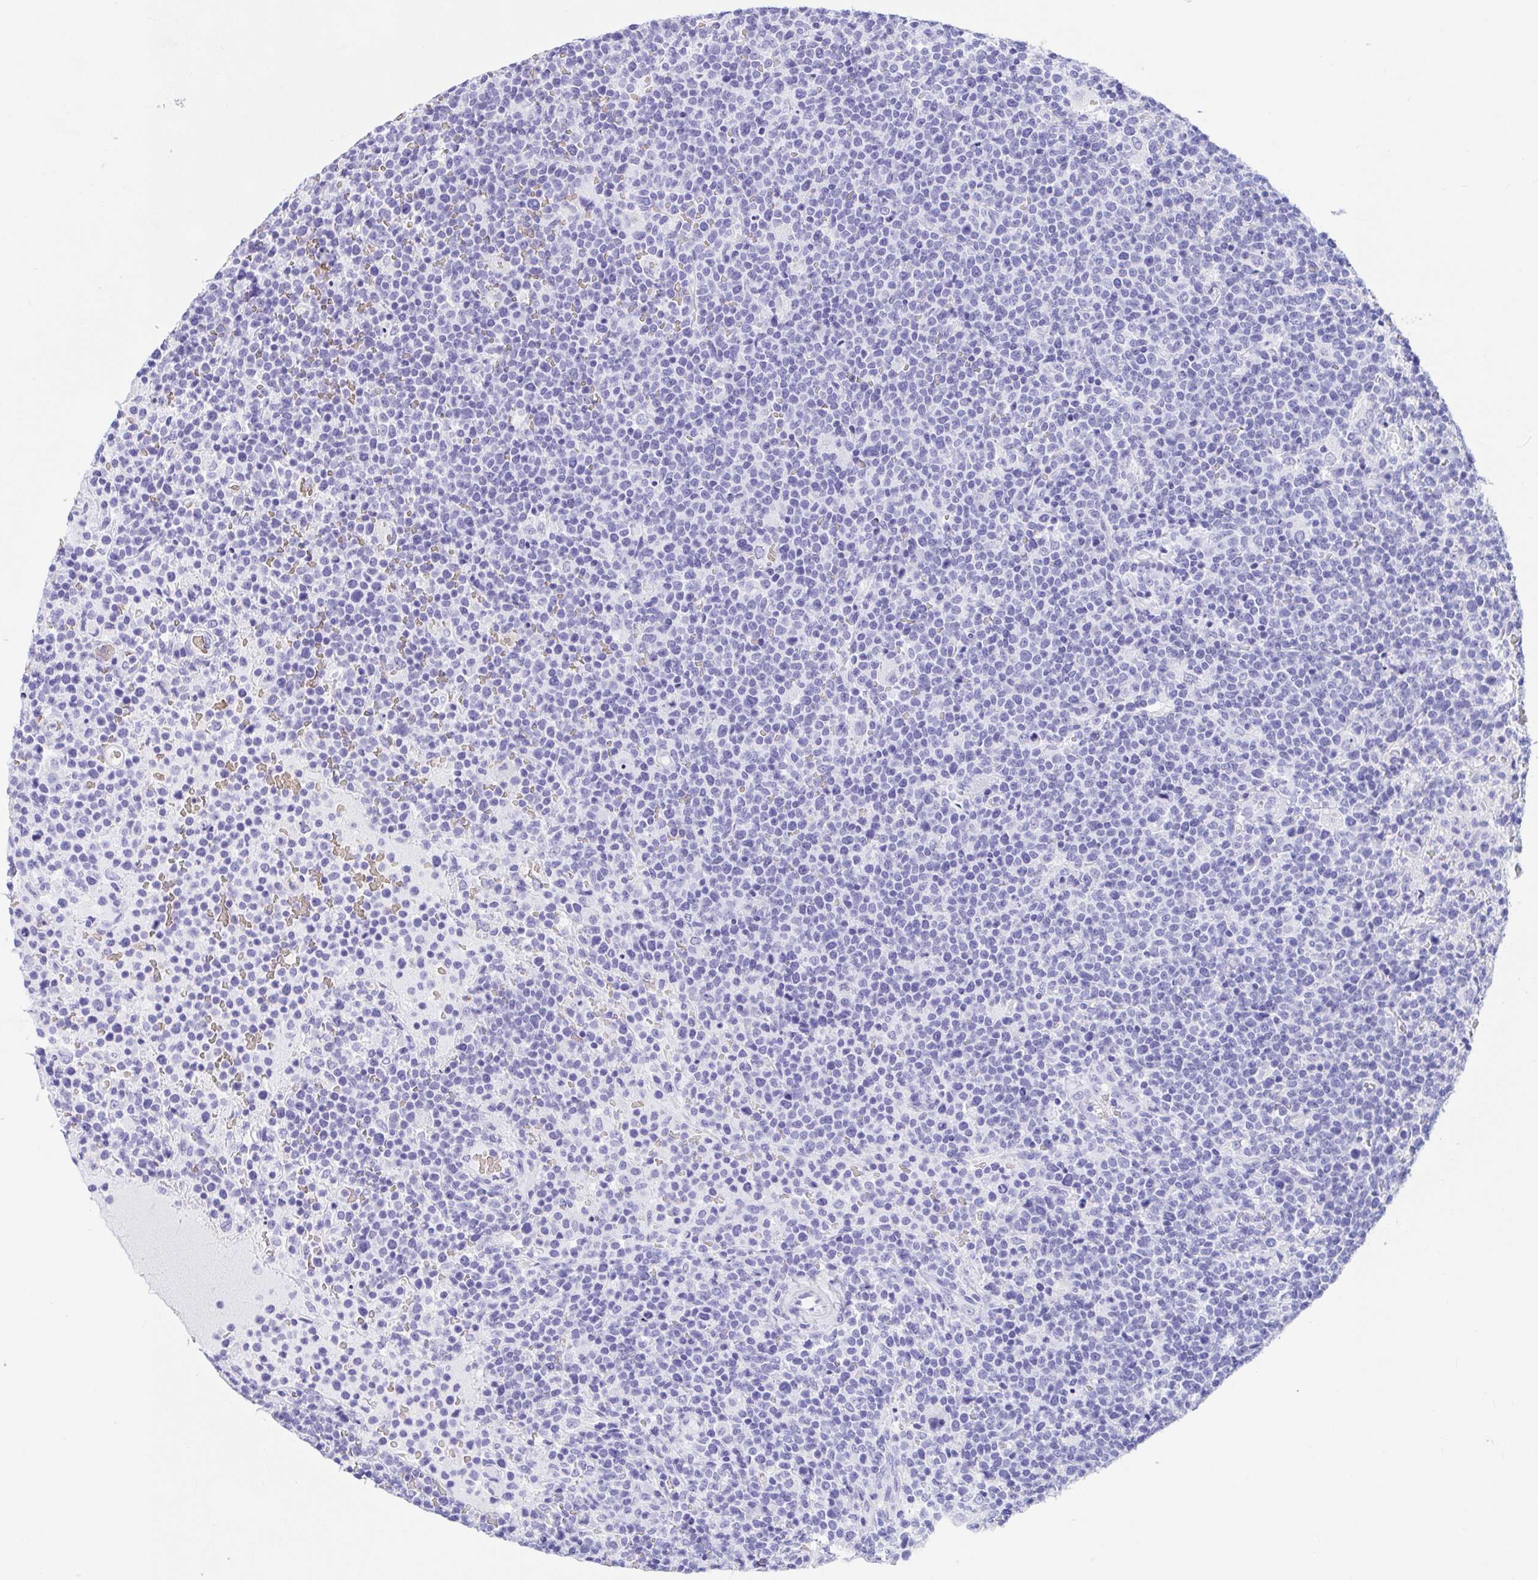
{"staining": {"intensity": "negative", "quantity": "none", "location": "none"}, "tissue": "lymphoma", "cell_type": "Tumor cells", "image_type": "cancer", "snomed": [{"axis": "morphology", "description": "Malignant lymphoma, non-Hodgkin's type, High grade"}, {"axis": "topography", "description": "Lymph node"}], "caption": "An IHC image of lymphoma is shown. There is no staining in tumor cells of lymphoma.", "gene": "ANK1", "patient": {"sex": "male", "age": 61}}